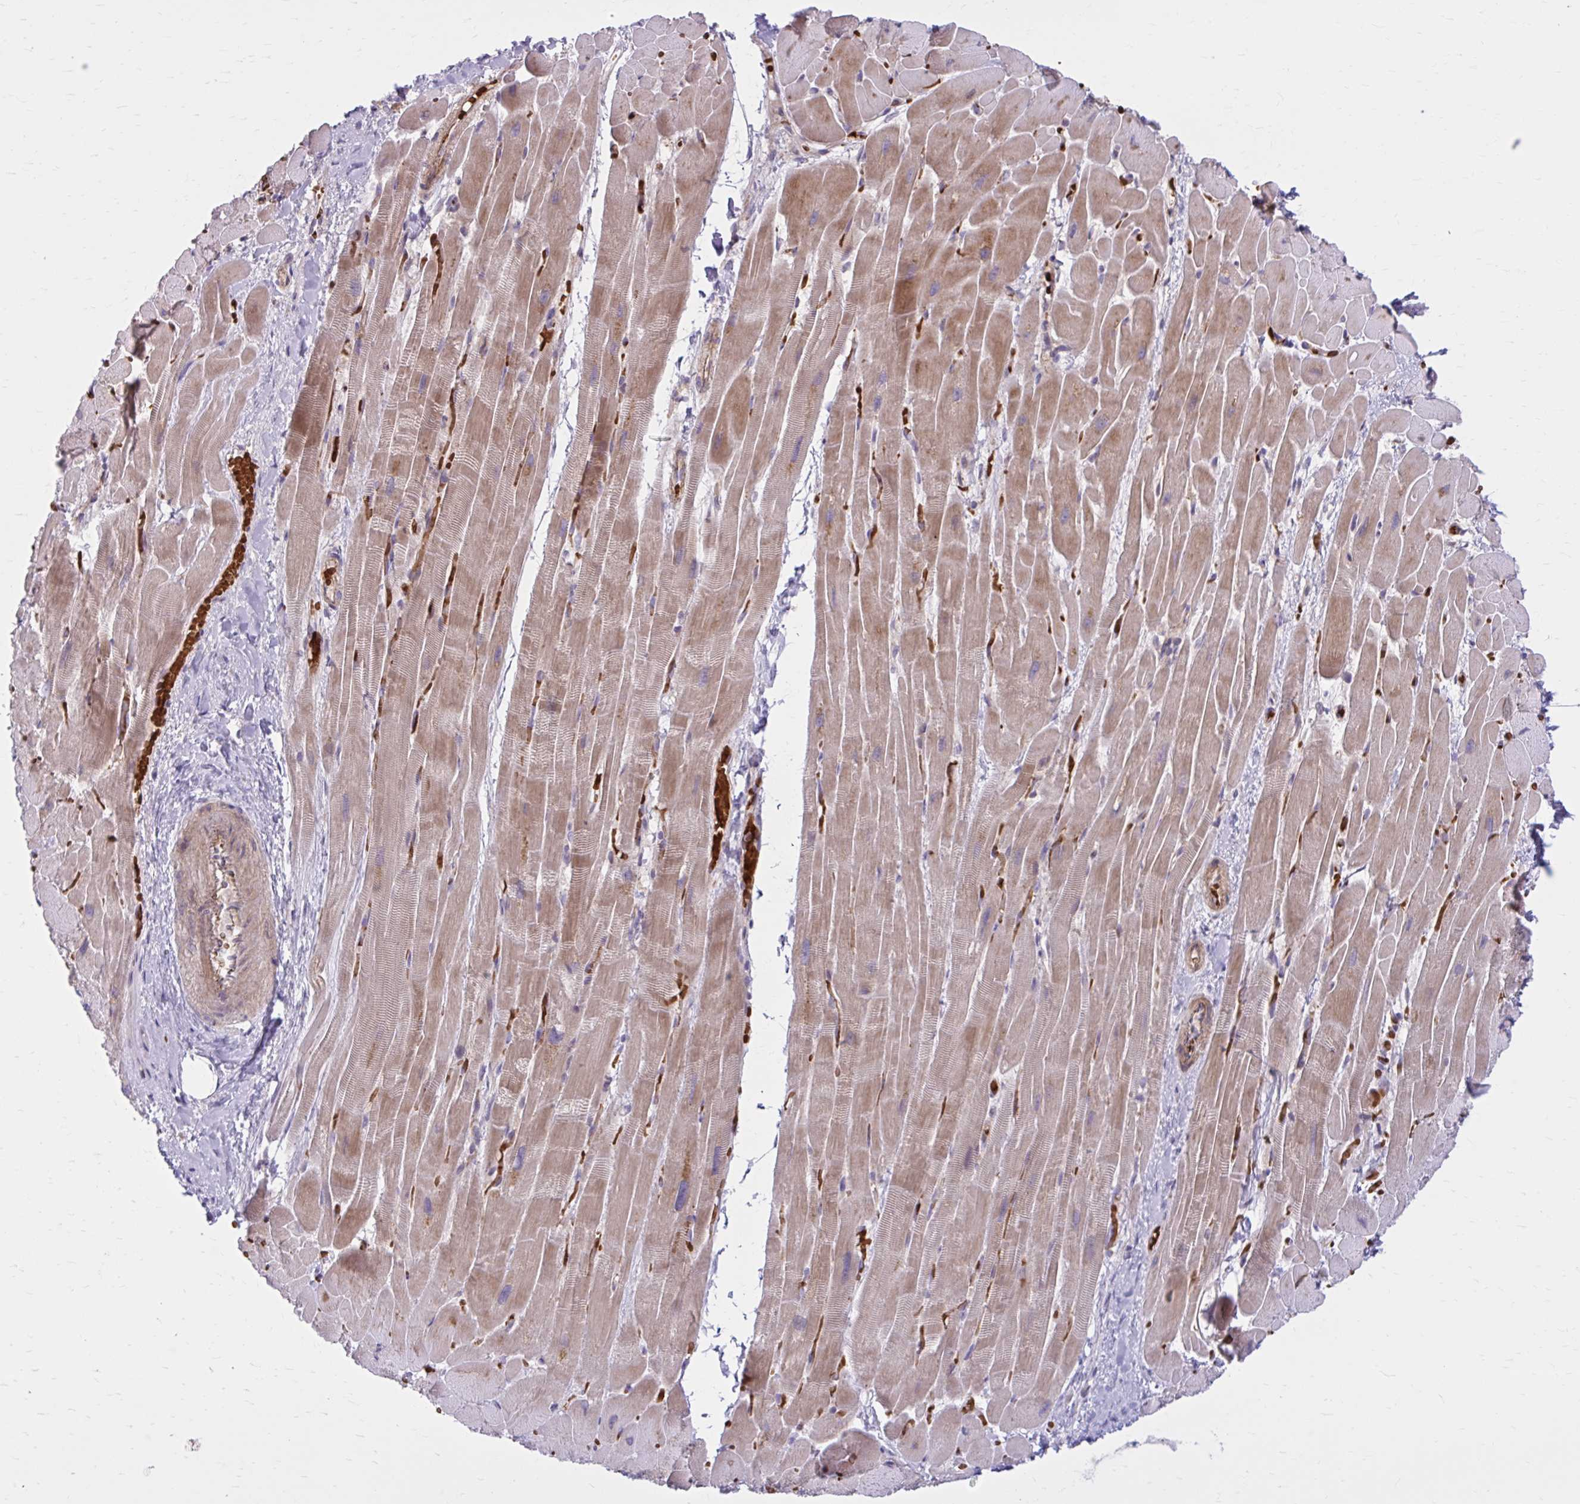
{"staining": {"intensity": "moderate", "quantity": "25%-75%", "location": "cytoplasmic/membranous"}, "tissue": "heart muscle", "cell_type": "Cardiomyocytes", "image_type": "normal", "snomed": [{"axis": "morphology", "description": "Normal tissue, NOS"}, {"axis": "topography", "description": "Heart"}], "caption": "IHC of benign heart muscle exhibits medium levels of moderate cytoplasmic/membranous staining in approximately 25%-75% of cardiomyocytes.", "gene": "SNF8", "patient": {"sex": "male", "age": 37}}